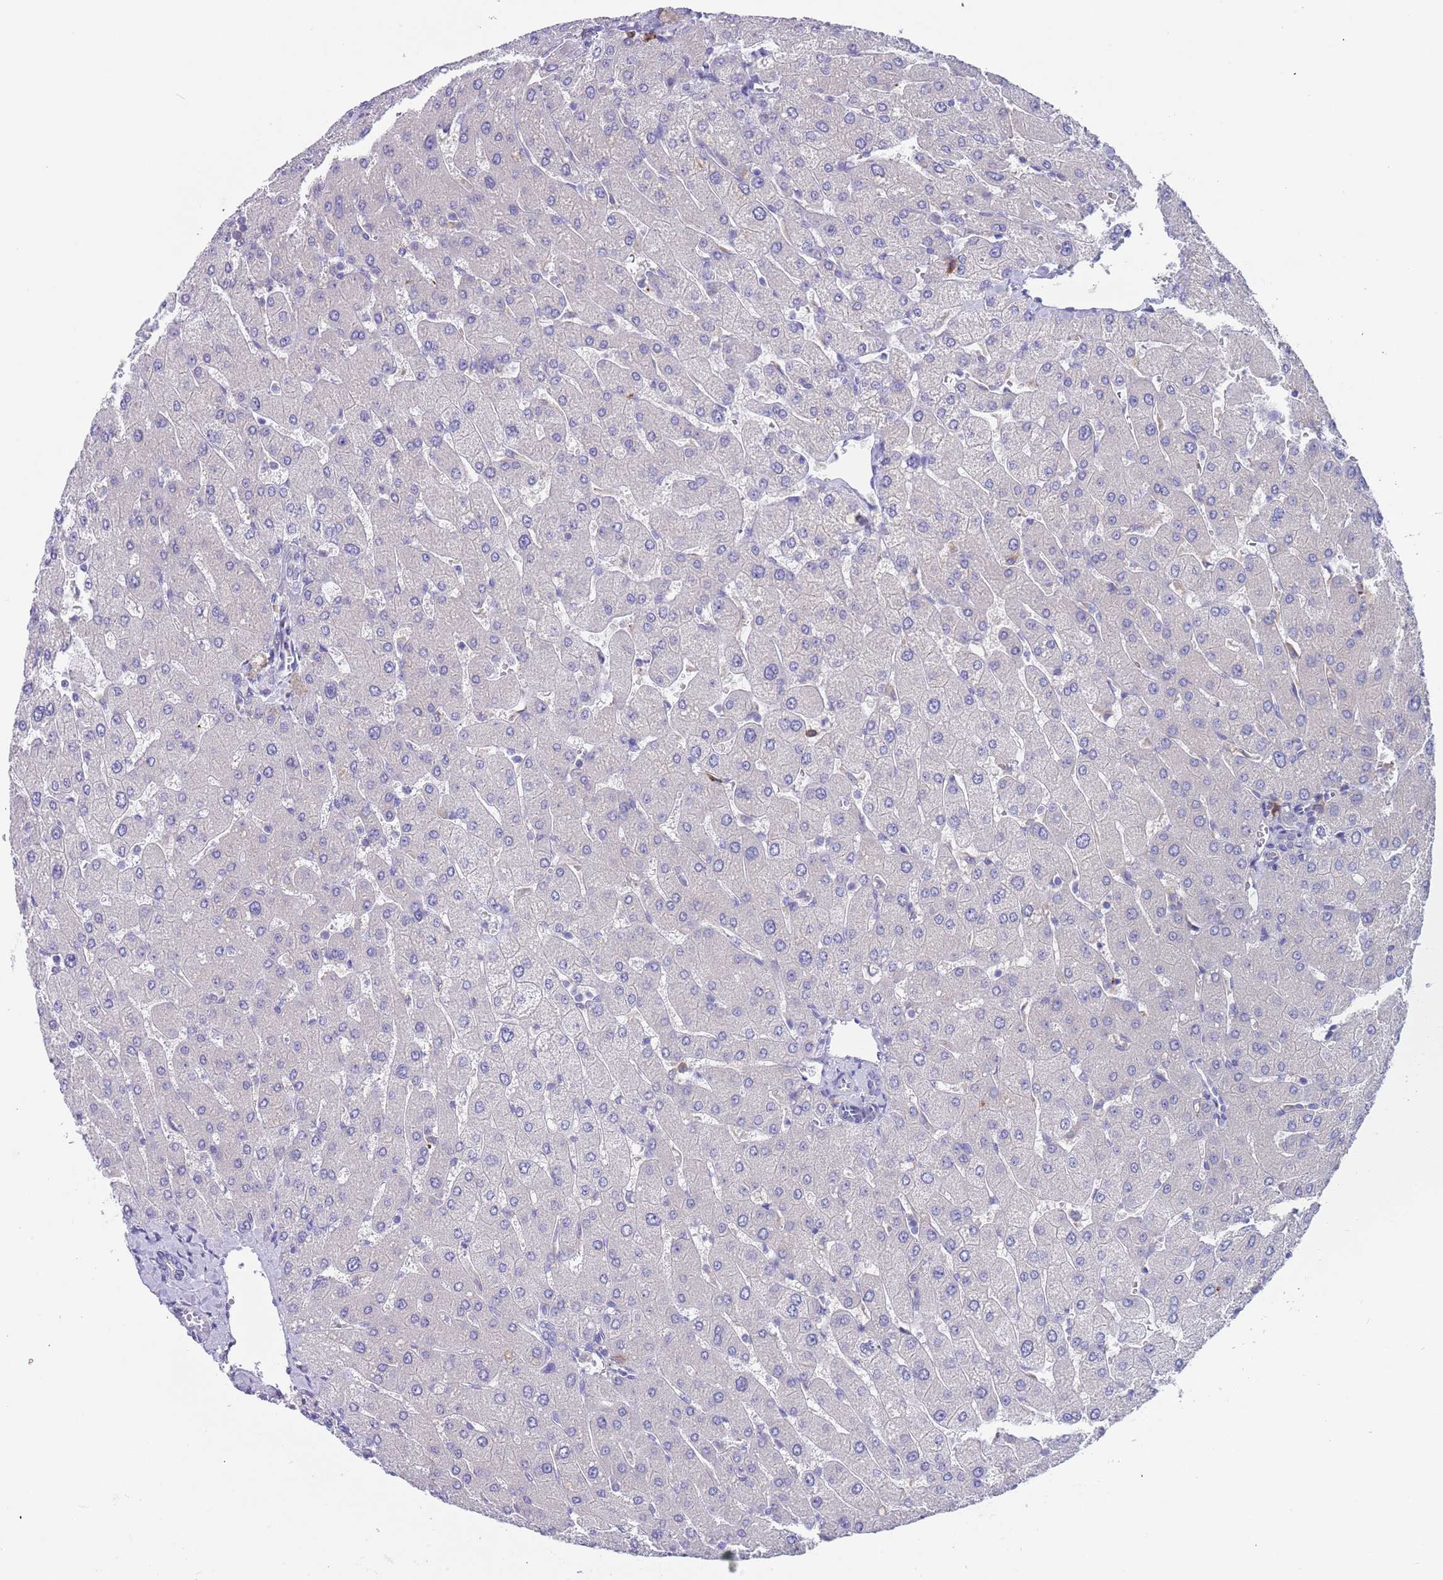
{"staining": {"intensity": "negative", "quantity": "none", "location": "none"}, "tissue": "liver", "cell_type": "Cholangiocytes", "image_type": "normal", "snomed": [{"axis": "morphology", "description": "Normal tissue, NOS"}, {"axis": "topography", "description": "Liver"}], "caption": "Micrograph shows no protein staining in cholangiocytes of benign liver.", "gene": "TYW1B", "patient": {"sex": "male", "age": 55}}